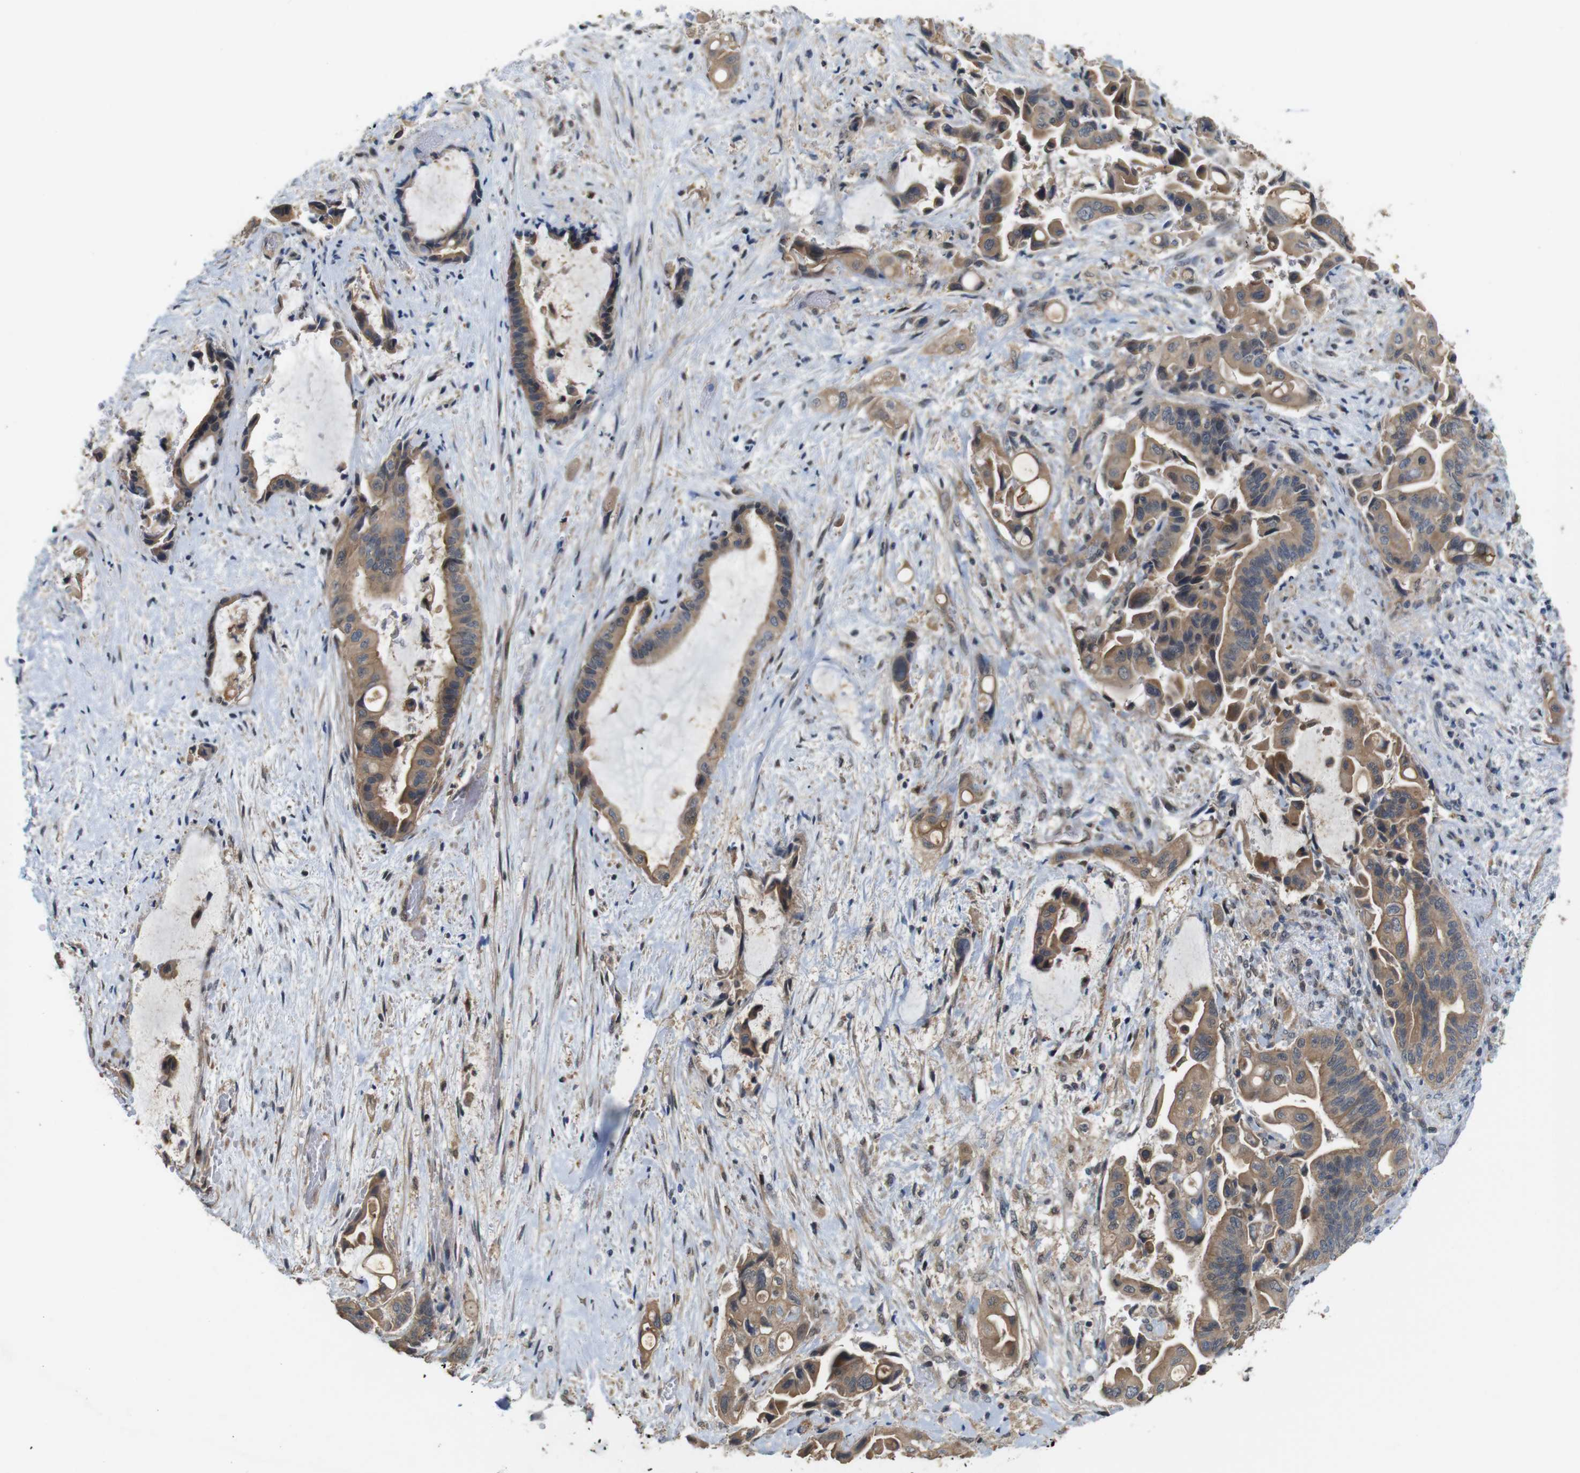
{"staining": {"intensity": "moderate", "quantity": ">75%", "location": "cytoplasmic/membranous"}, "tissue": "liver cancer", "cell_type": "Tumor cells", "image_type": "cancer", "snomed": [{"axis": "morphology", "description": "Cholangiocarcinoma"}, {"axis": "topography", "description": "Liver"}], "caption": "This is an image of immunohistochemistry (IHC) staining of liver cholangiocarcinoma, which shows moderate staining in the cytoplasmic/membranous of tumor cells.", "gene": "CDC34", "patient": {"sex": "female", "age": 61}}